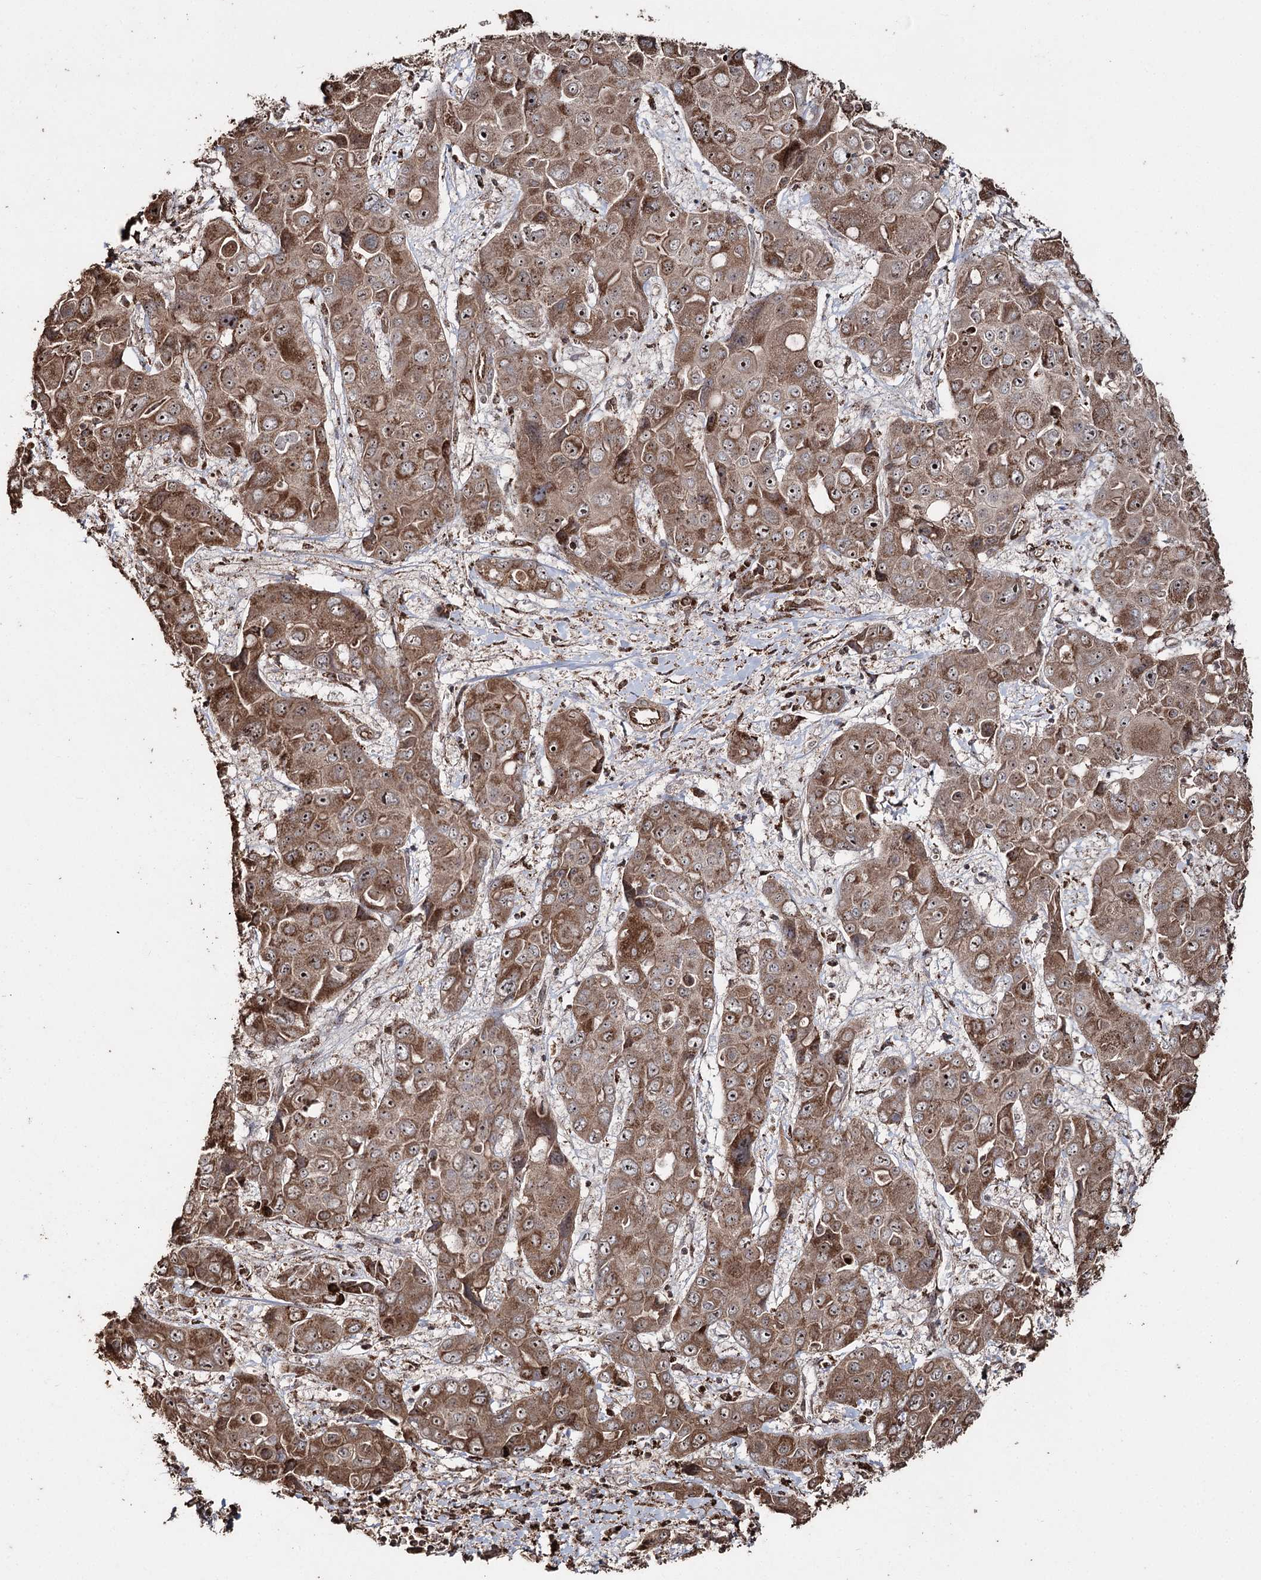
{"staining": {"intensity": "moderate", "quantity": ">75%", "location": "cytoplasmic/membranous,nuclear"}, "tissue": "liver cancer", "cell_type": "Tumor cells", "image_type": "cancer", "snomed": [{"axis": "morphology", "description": "Cholangiocarcinoma"}, {"axis": "topography", "description": "Liver"}], "caption": "Immunohistochemistry (DAB (3,3'-diaminobenzidine)) staining of liver cancer (cholangiocarcinoma) shows moderate cytoplasmic/membranous and nuclear protein staining in approximately >75% of tumor cells.", "gene": "SLF2", "patient": {"sex": "male", "age": 67}}